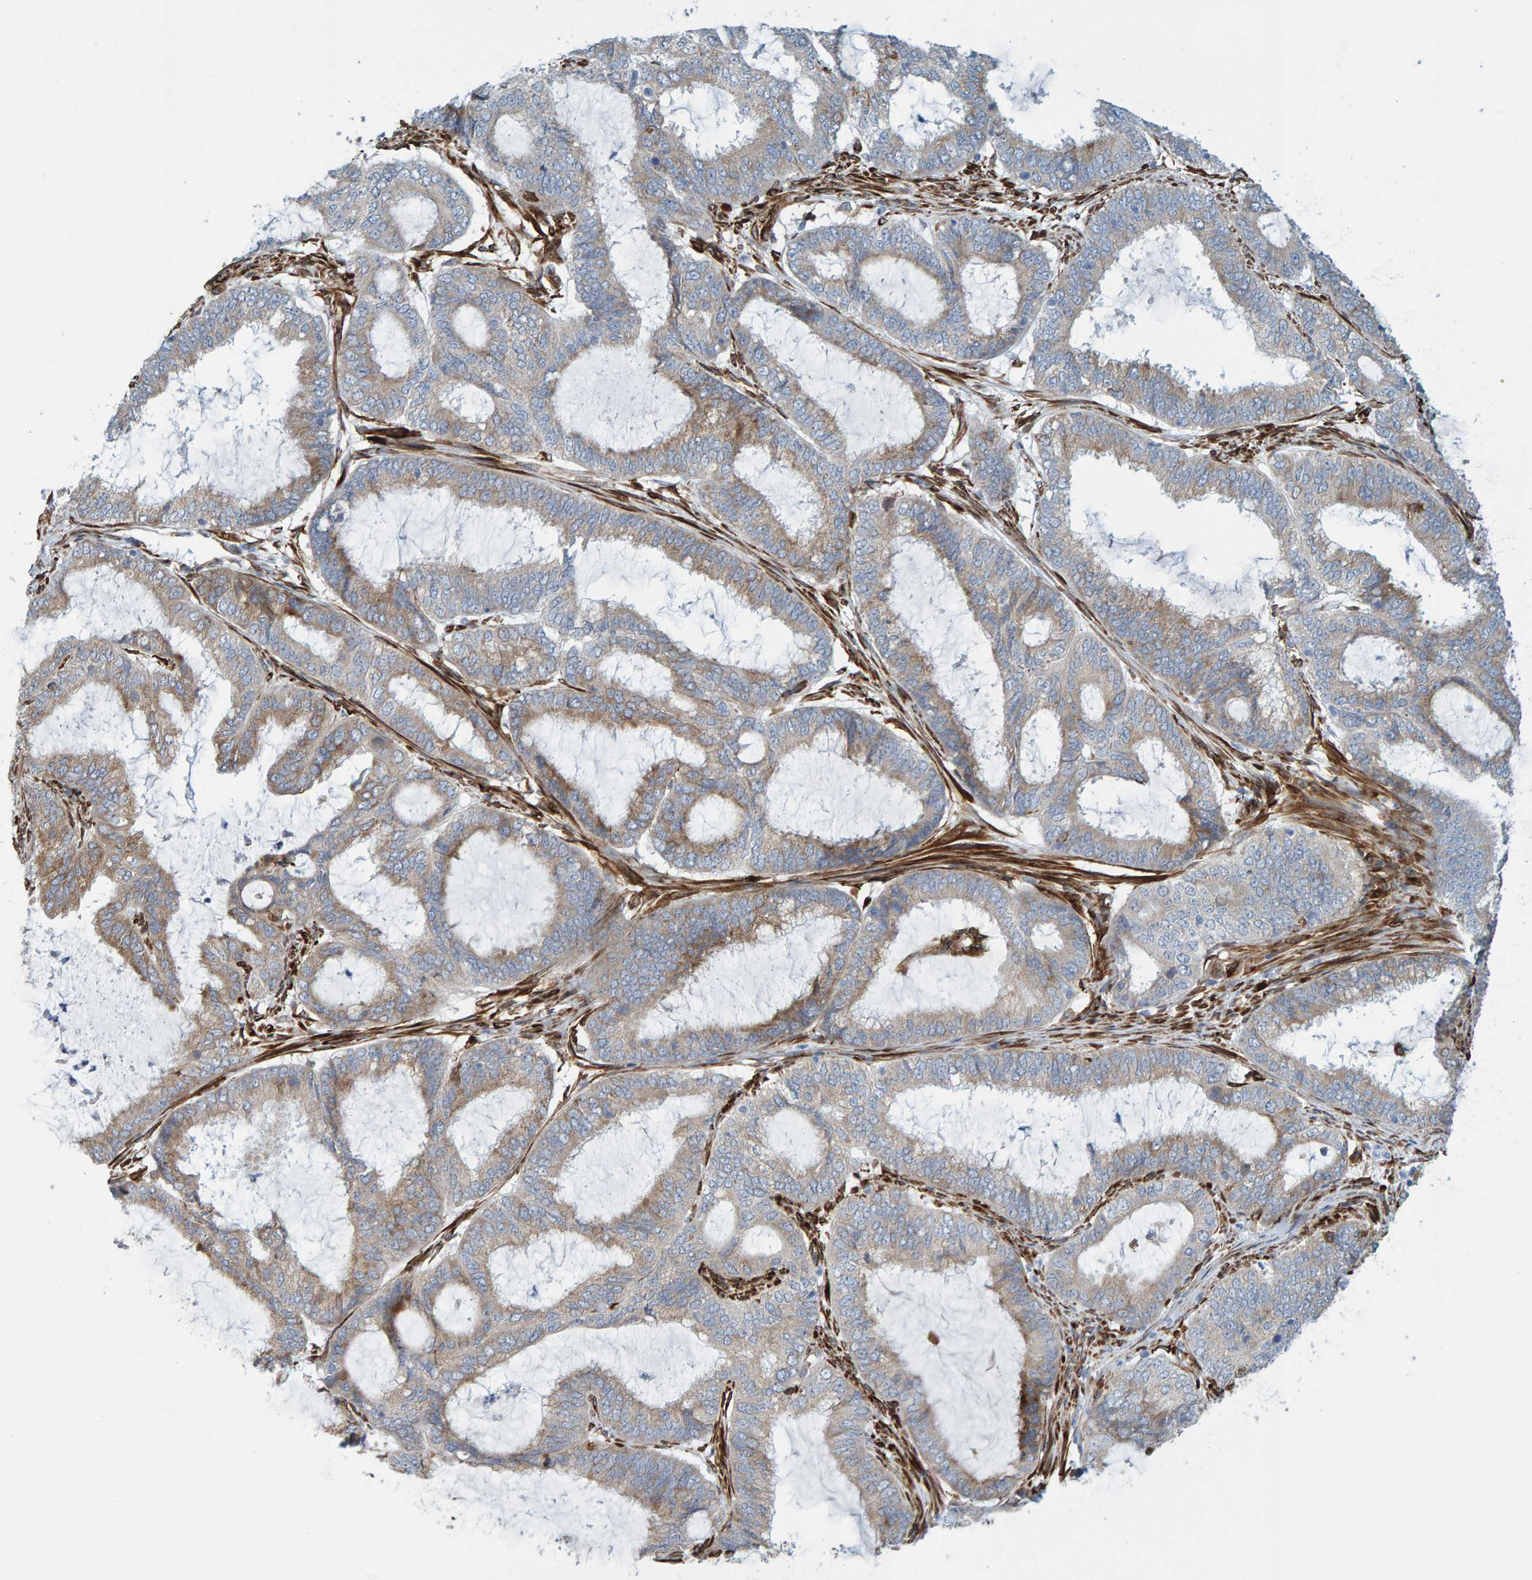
{"staining": {"intensity": "weak", "quantity": ">75%", "location": "cytoplasmic/membranous"}, "tissue": "endometrial cancer", "cell_type": "Tumor cells", "image_type": "cancer", "snomed": [{"axis": "morphology", "description": "Adenocarcinoma, NOS"}, {"axis": "topography", "description": "Endometrium"}], "caption": "Protein analysis of endometrial cancer (adenocarcinoma) tissue reveals weak cytoplasmic/membranous staining in about >75% of tumor cells.", "gene": "MMP16", "patient": {"sex": "female", "age": 51}}